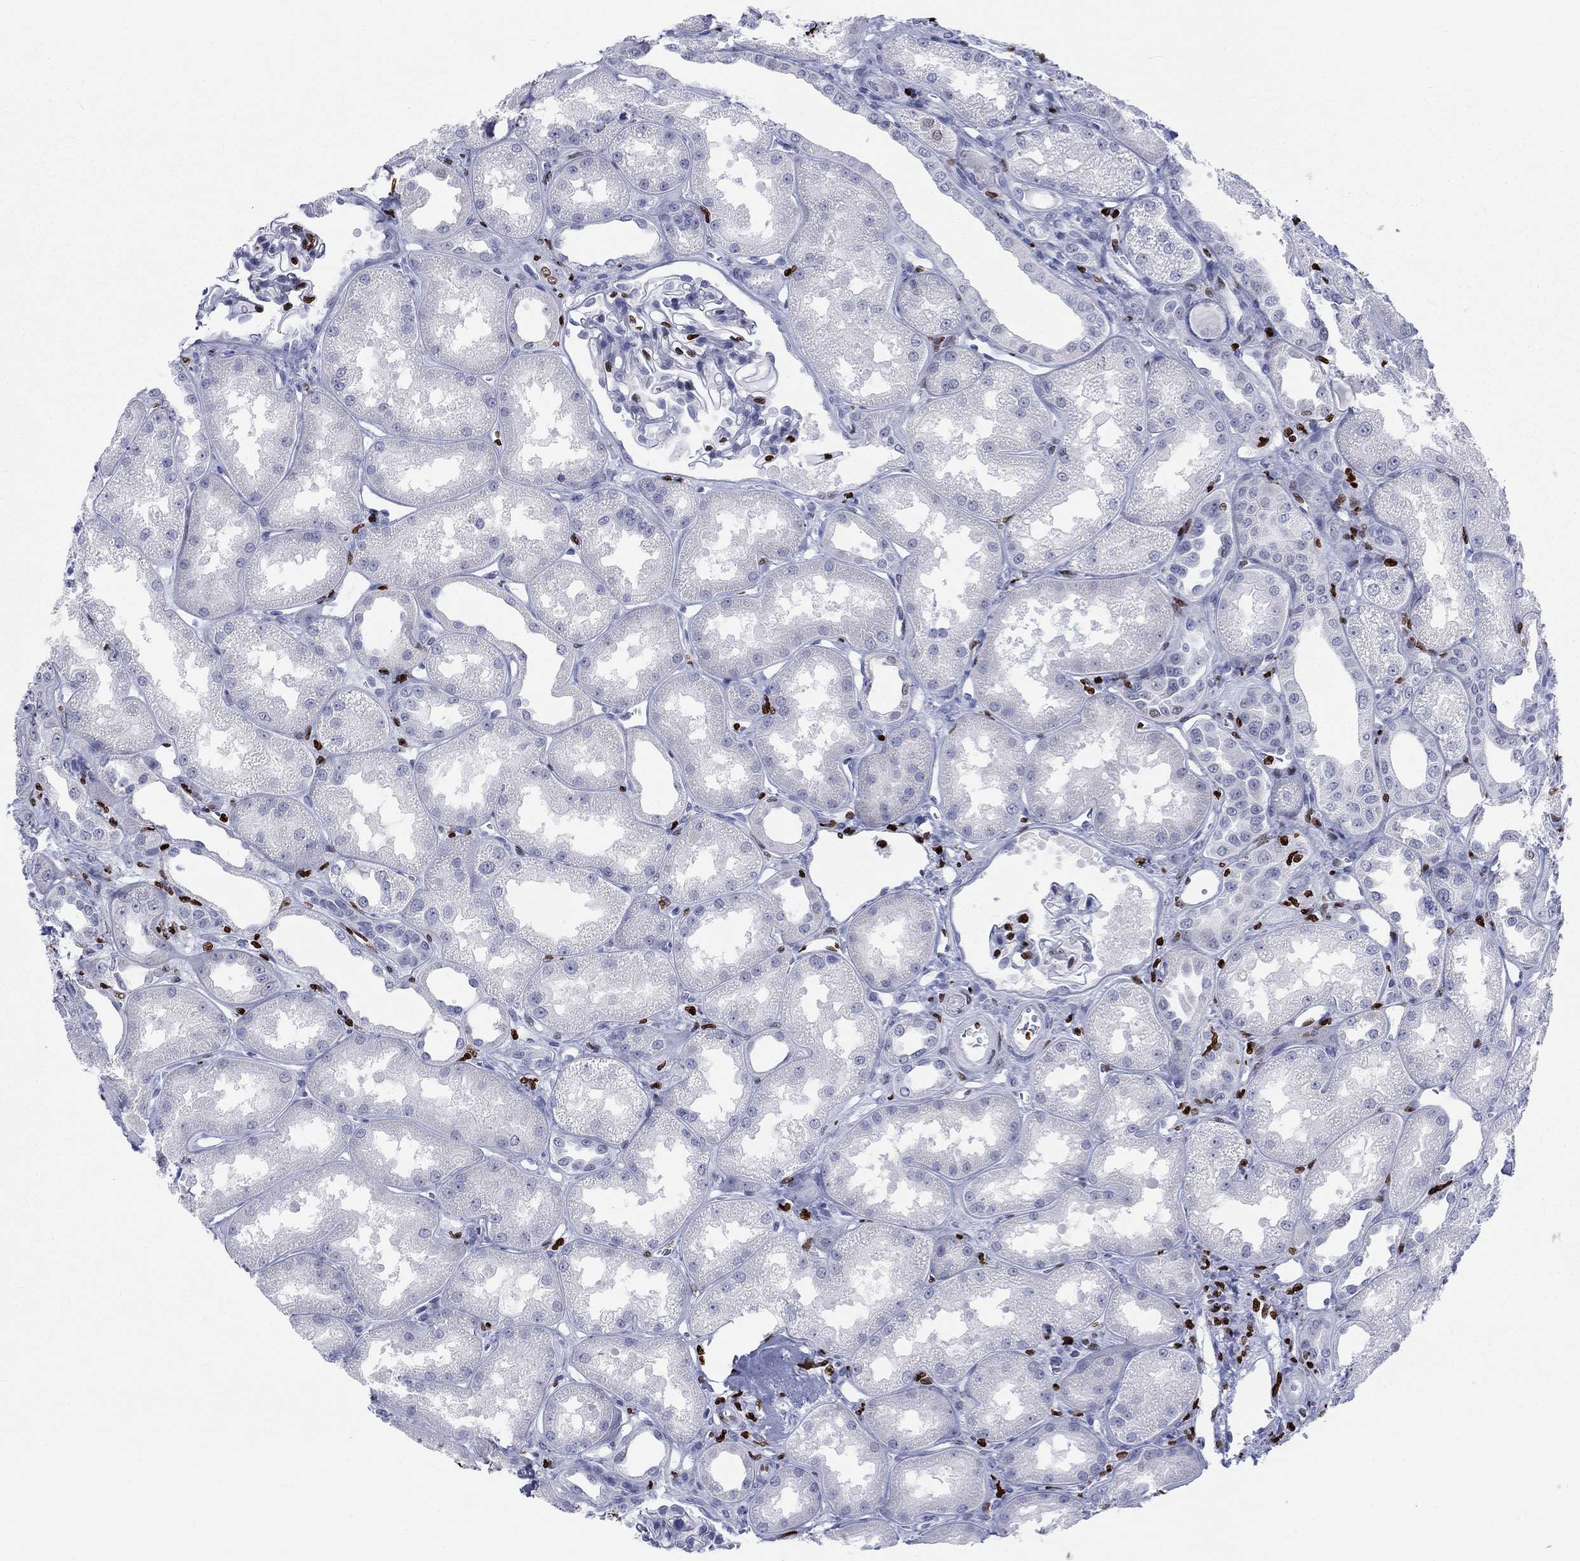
{"staining": {"intensity": "strong", "quantity": "<25%", "location": "nuclear"}, "tissue": "kidney", "cell_type": "Cells in glomeruli", "image_type": "normal", "snomed": [{"axis": "morphology", "description": "Normal tissue, NOS"}, {"axis": "topography", "description": "Kidney"}], "caption": "IHC of benign human kidney demonstrates medium levels of strong nuclear positivity in approximately <25% of cells in glomeruli. (IHC, brightfield microscopy, high magnification).", "gene": "H1", "patient": {"sex": "male", "age": 61}}